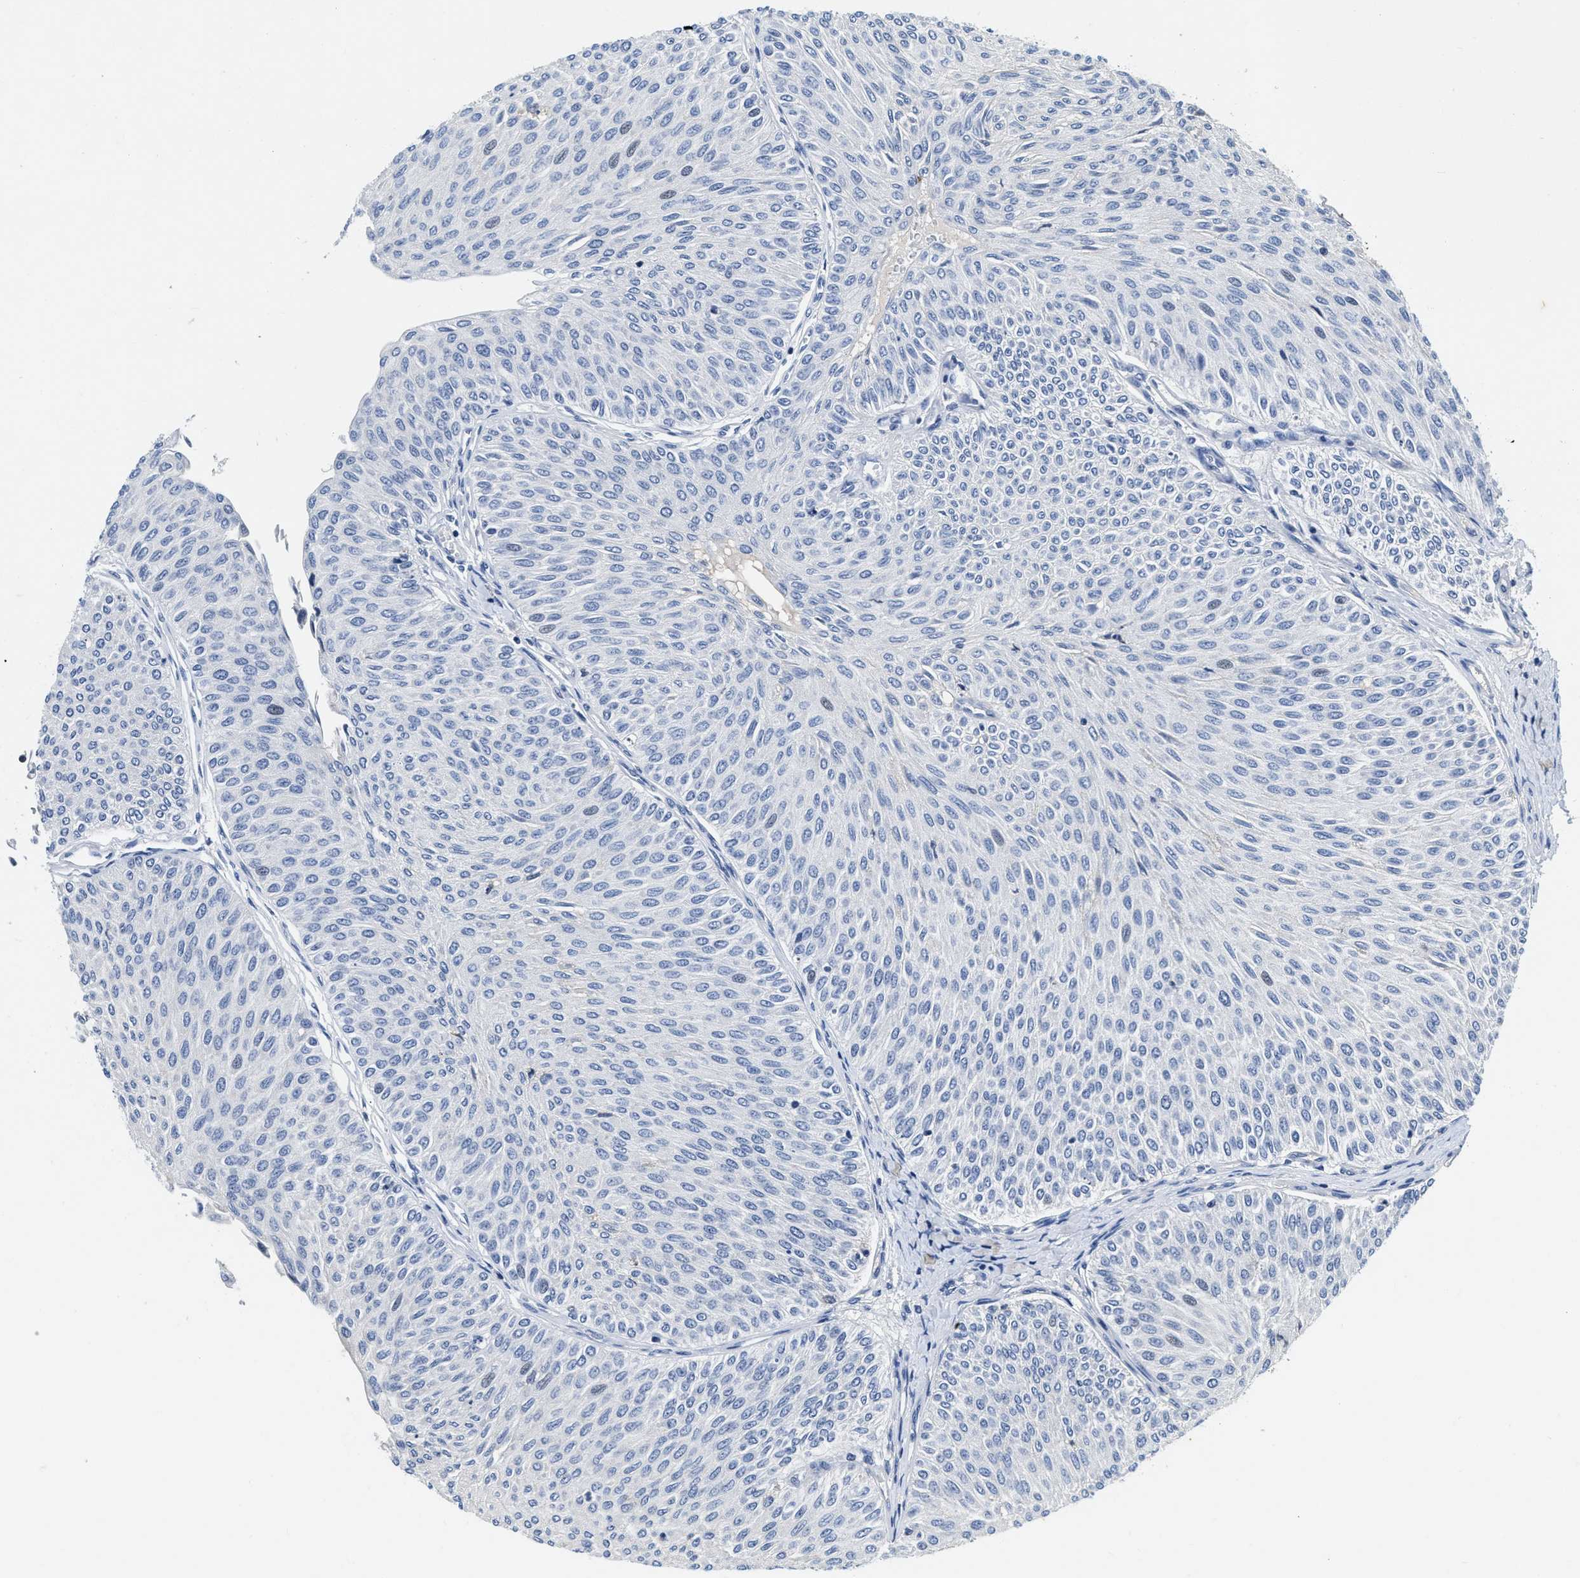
{"staining": {"intensity": "negative", "quantity": "none", "location": "none"}, "tissue": "urothelial cancer", "cell_type": "Tumor cells", "image_type": "cancer", "snomed": [{"axis": "morphology", "description": "Urothelial carcinoma, Low grade"}, {"axis": "topography", "description": "Urinary bladder"}], "caption": "The photomicrograph displays no significant expression in tumor cells of urothelial carcinoma (low-grade). The staining was performed using DAB (3,3'-diaminobenzidine) to visualize the protein expression in brown, while the nuclei were stained in blue with hematoxylin (Magnification: 20x).", "gene": "FBLN2", "patient": {"sex": "male", "age": 78}}